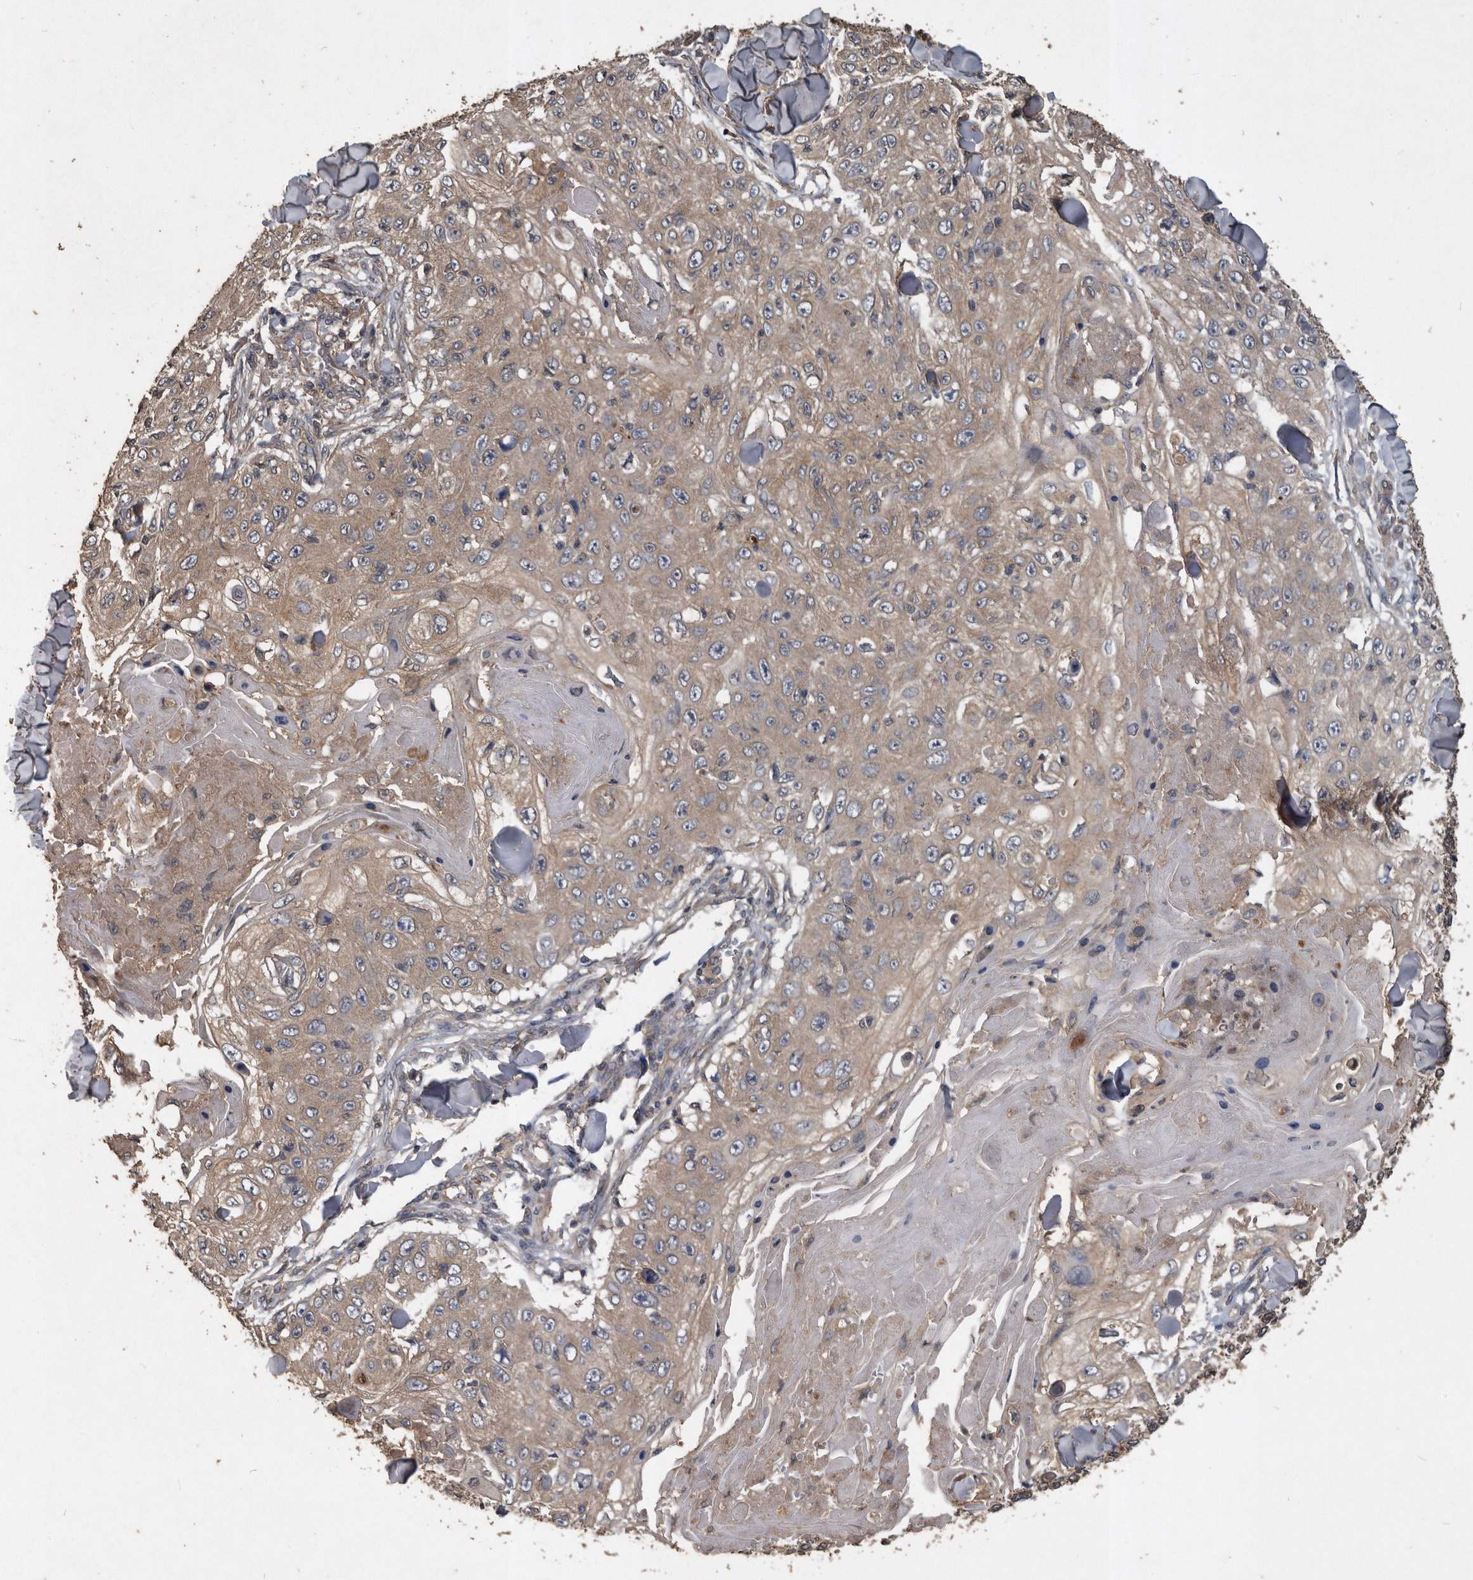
{"staining": {"intensity": "weak", "quantity": ">75%", "location": "cytoplasmic/membranous"}, "tissue": "skin cancer", "cell_type": "Tumor cells", "image_type": "cancer", "snomed": [{"axis": "morphology", "description": "Squamous cell carcinoma, NOS"}, {"axis": "topography", "description": "Skin"}], "caption": "An IHC photomicrograph of tumor tissue is shown. Protein staining in brown shows weak cytoplasmic/membranous positivity in squamous cell carcinoma (skin) within tumor cells.", "gene": "NRBP1", "patient": {"sex": "male", "age": 86}}